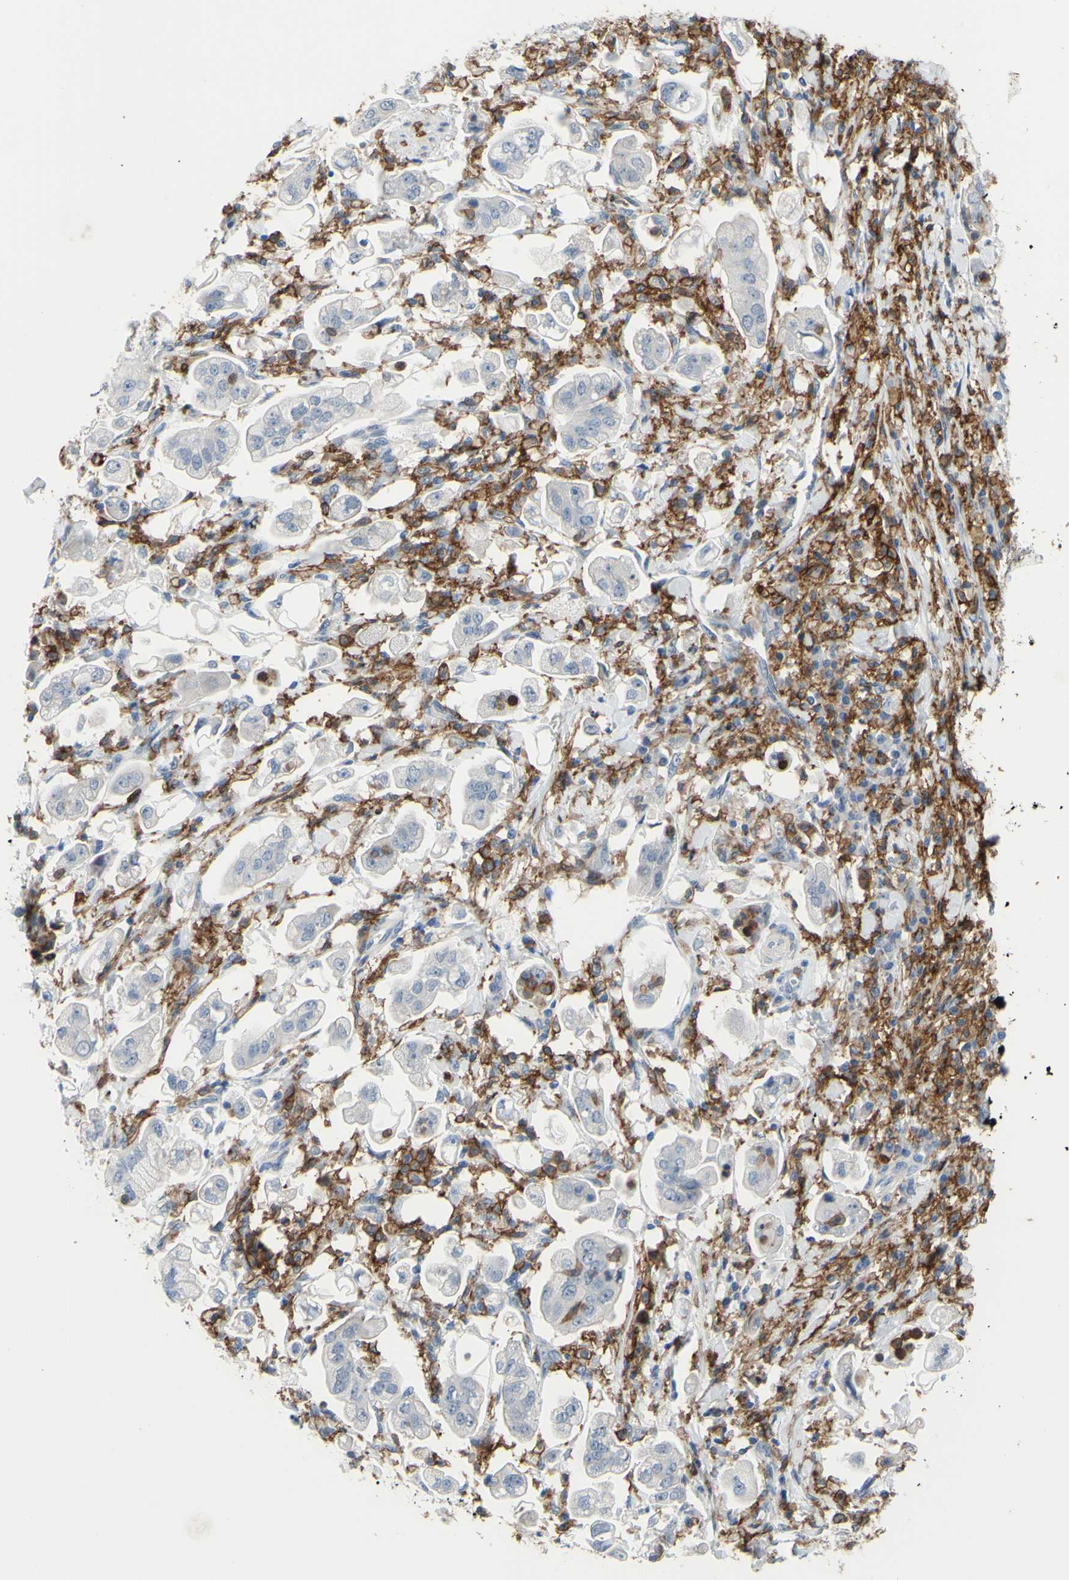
{"staining": {"intensity": "negative", "quantity": "none", "location": "none"}, "tissue": "stomach cancer", "cell_type": "Tumor cells", "image_type": "cancer", "snomed": [{"axis": "morphology", "description": "Adenocarcinoma, NOS"}, {"axis": "topography", "description": "Stomach"}], "caption": "A high-resolution micrograph shows immunohistochemistry (IHC) staining of stomach cancer (adenocarcinoma), which reveals no significant positivity in tumor cells.", "gene": "FCGR2A", "patient": {"sex": "male", "age": 62}}